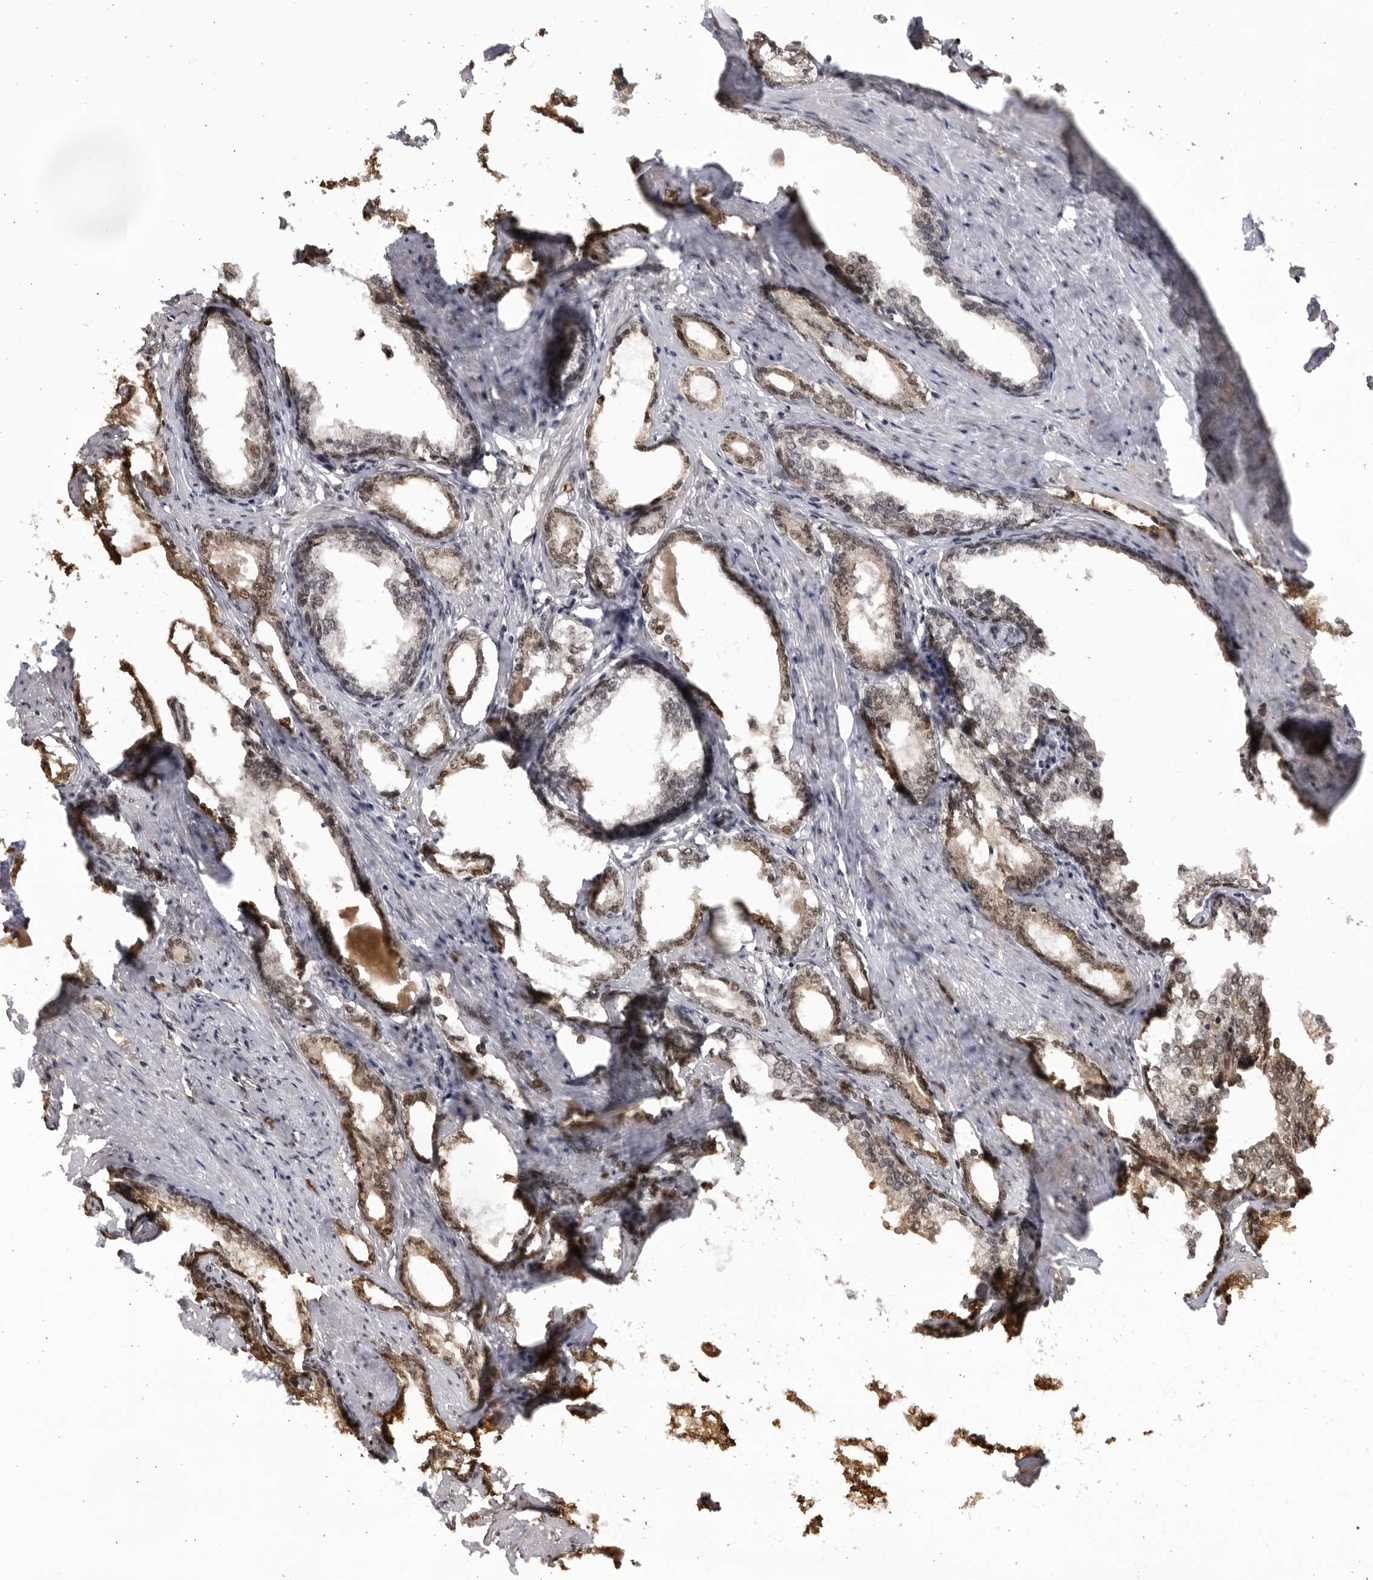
{"staining": {"intensity": "weak", "quantity": "<25%", "location": "nuclear"}, "tissue": "prostate cancer", "cell_type": "Tumor cells", "image_type": "cancer", "snomed": [{"axis": "morphology", "description": "Adenocarcinoma, High grade"}, {"axis": "topography", "description": "Prostate"}], "caption": "This is an immunohistochemistry photomicrograph of human adenocarcinoma (high-grade) (prostate). There is no staining in tumor cells.", "gene": "RASGEF1C", "patient": {"sex": "male", "age": 58}}